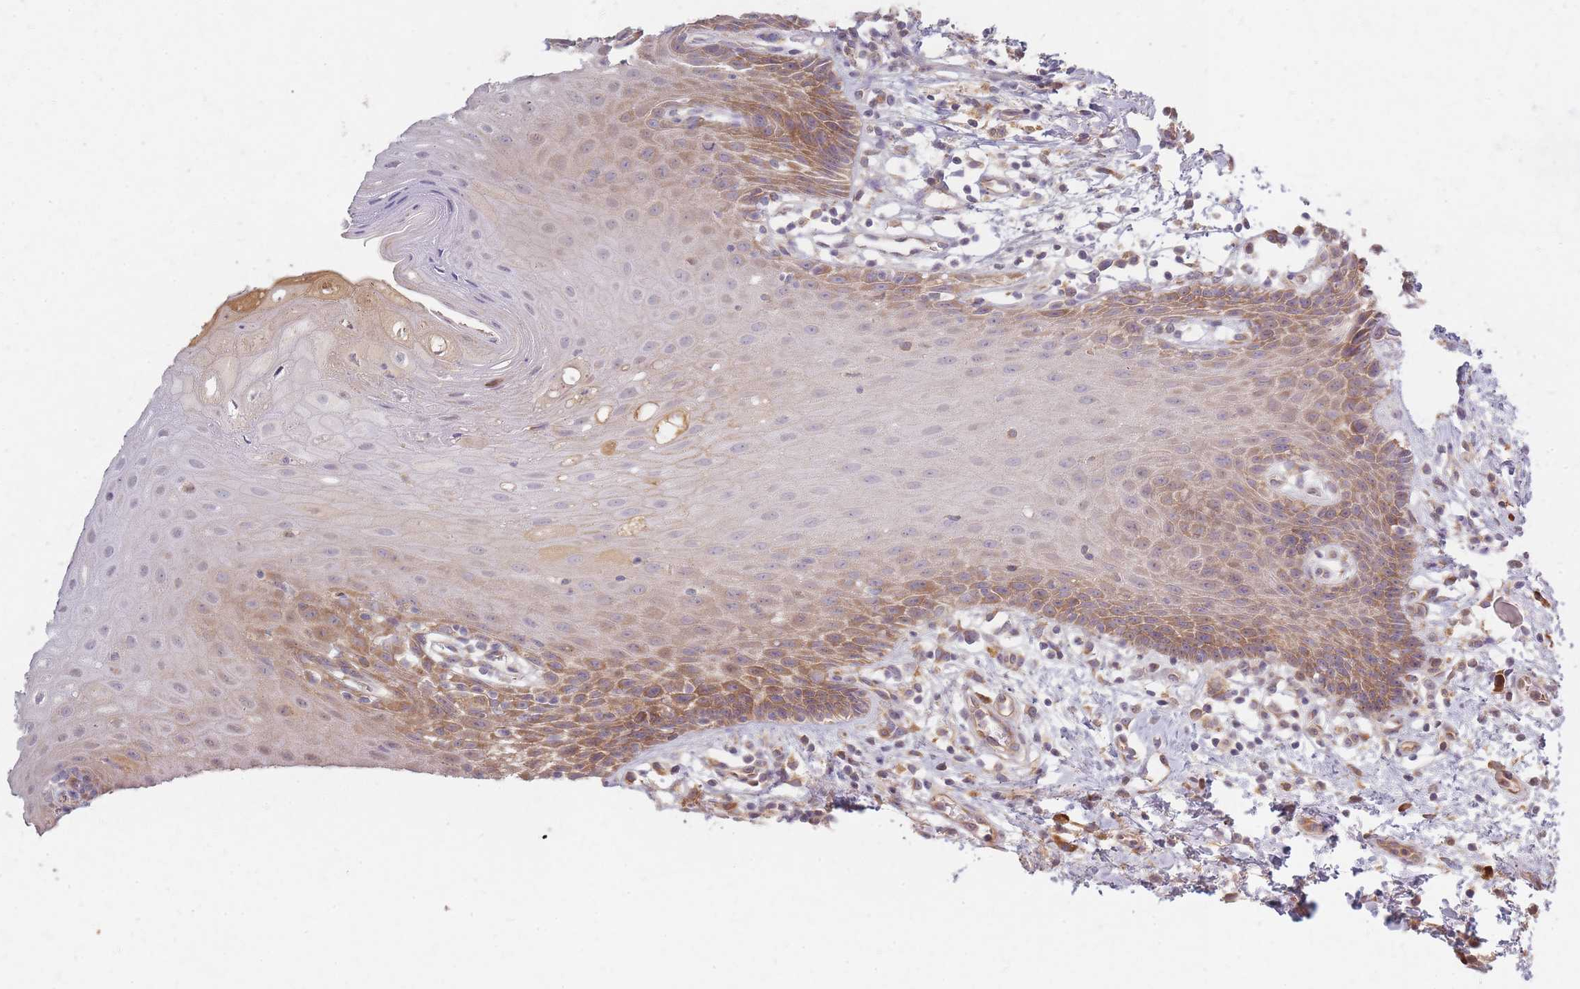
{"staining": {"intensity": "moderate", "quantity": "25%-75%", "location": "cytoplasmic/membranous"}, "tissue": "oral mucosa", "cell_type": "Squamous epithelial cells", "image_type": "normal", "snomed": [{"axis": "morphology", "description": "Normal tissue, NOS"}, {"axis": "topography", "description": "Oral tissue"}, {"axis": "topography", "description": "Tounge, NOS"}], "caption": "DAB immunohistochemical staining of benign human oral mucosa exhibits moderate cytoplasmic/membranous protein expression in about 25%-75% of squamous epithelial cells.", "gene": "SMIM14", "patient": {"sex": "female", "age": 59}}